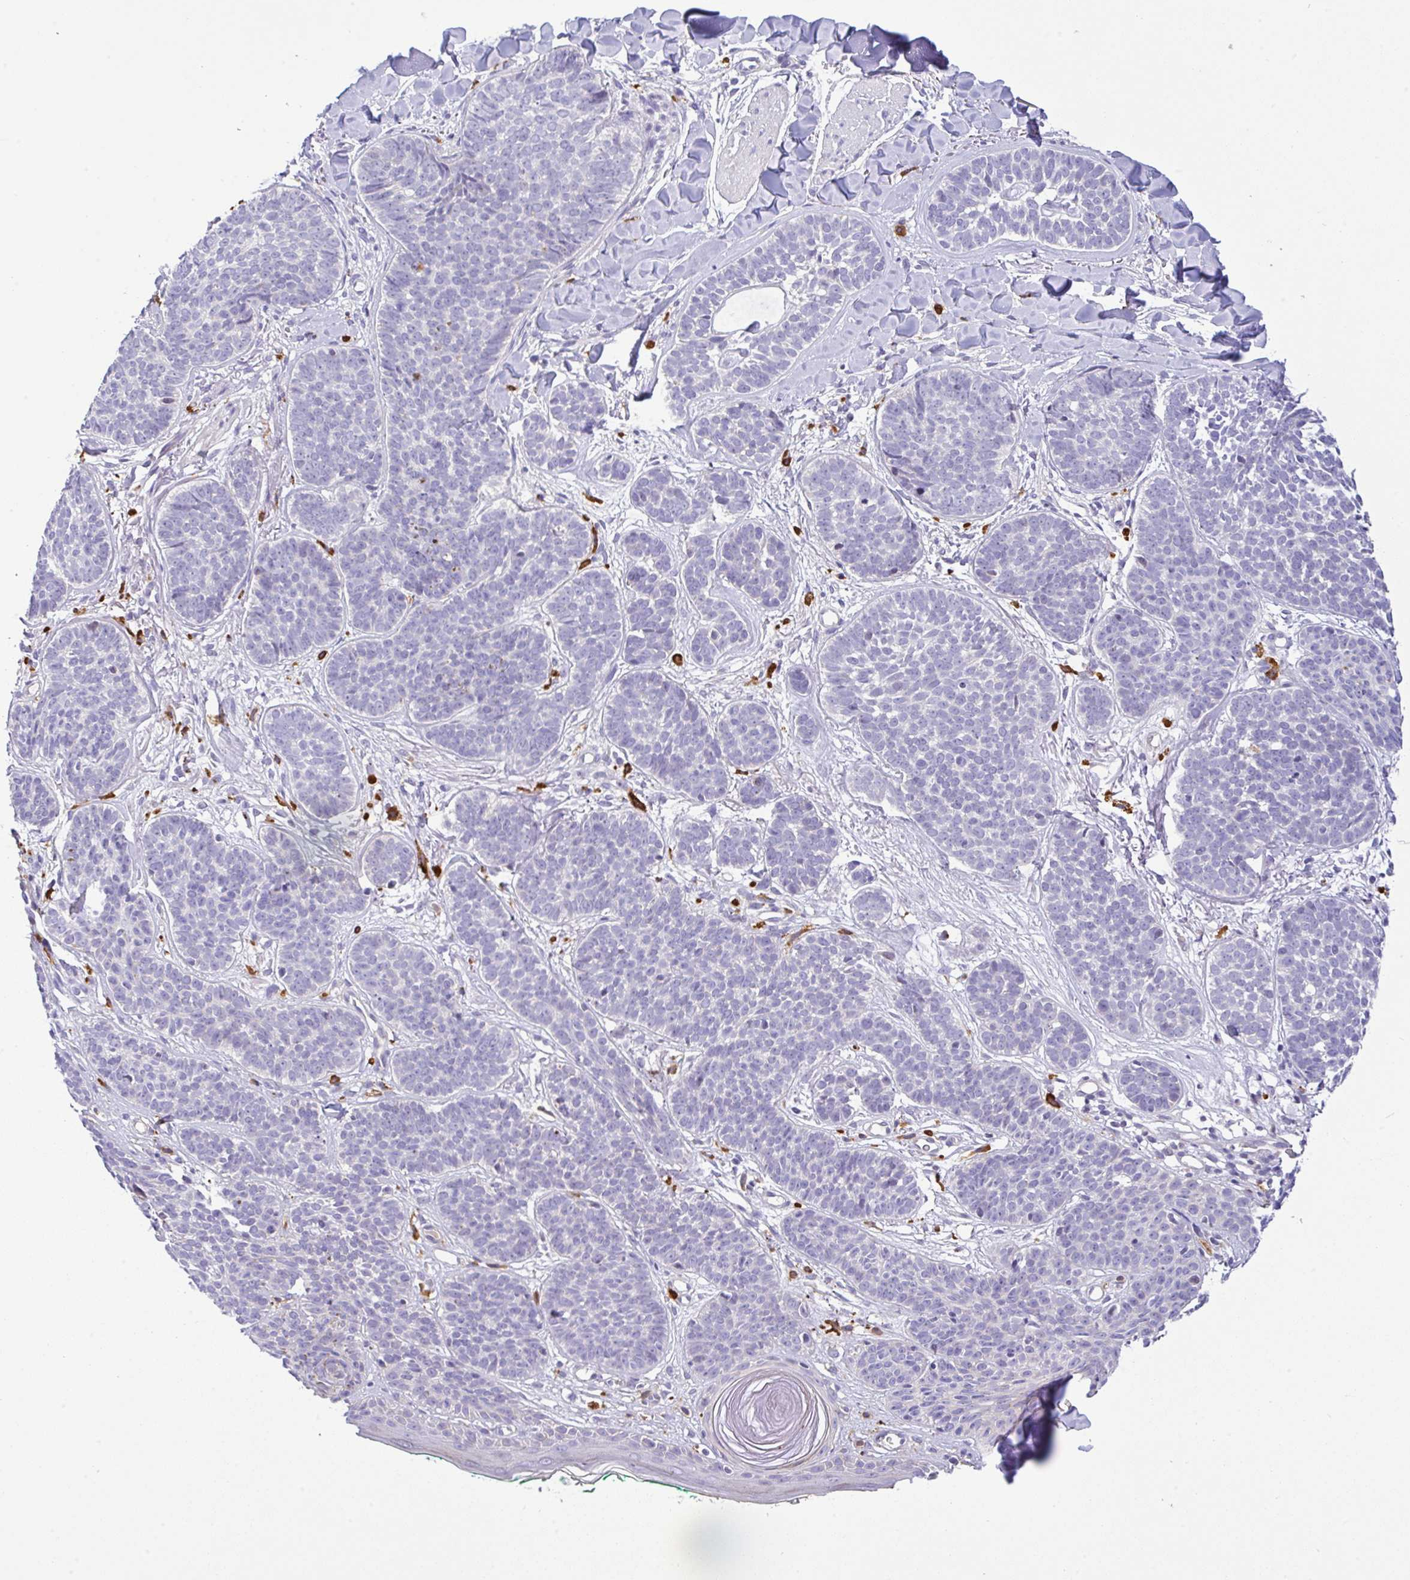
{"staining": {"intensity": "negative", "quantity": "none", "location": "none"}, "tissue": "skin cancer", "cell_type": "Tumor cells", "image_type": "cancer", "snomed": [{"axis": "morphology", "description": "Basal cell carcinoma"}, {"axis": "topography", "description": "Skin"}, {"axis": "topography", "description": "Skin of neck"}, {"axis": "topography", "description": "Skin of shoulder"}, {"axis": "topography", "description": "Skin of back"}], "caption": "Tumor cells show no significant expression in skin cancer (basal cell carcinoma).", "gene": "EPN3", "patient": {"sex": "male", "age": 80}}